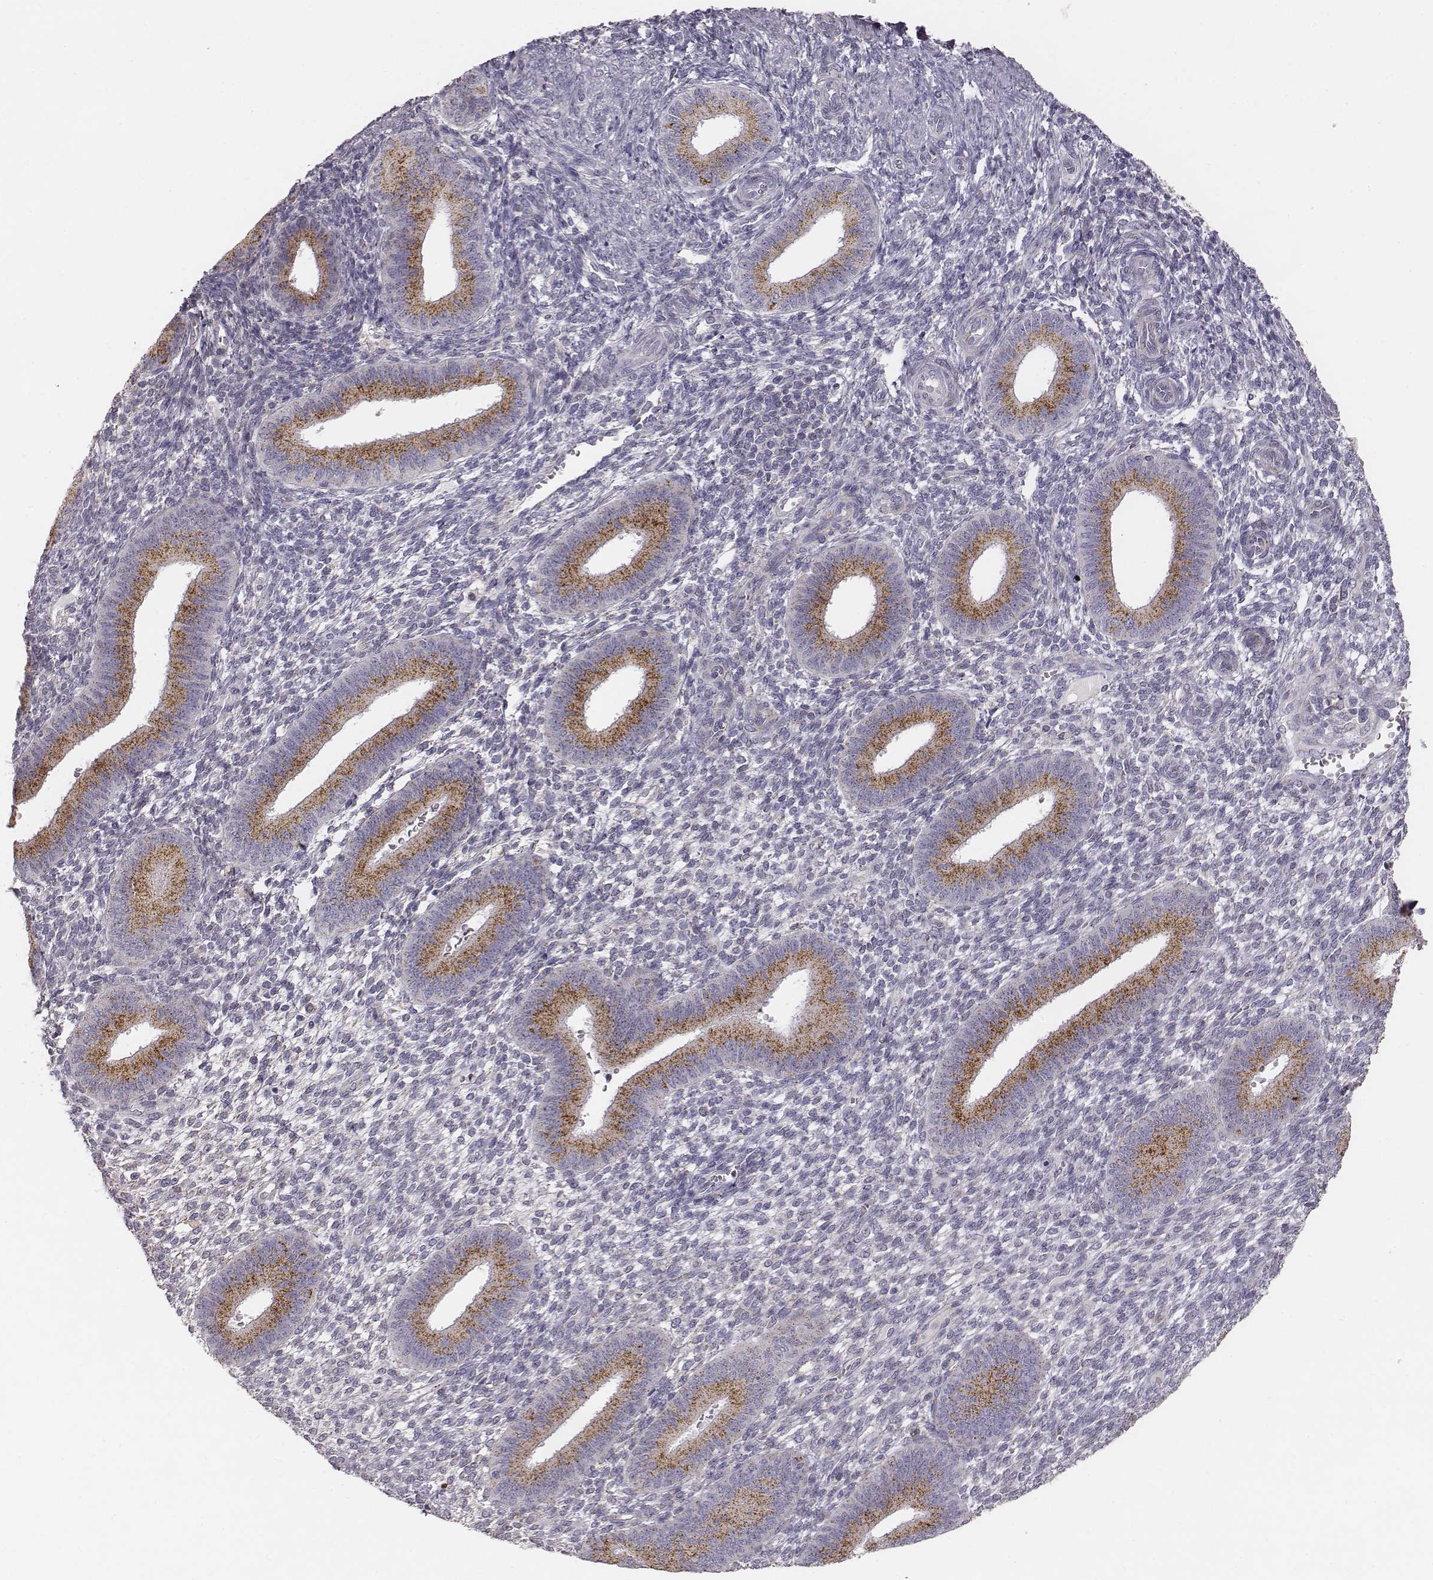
{"staining": {"intensity": "negative", "quantity": "none", "location": "none"}, "tissue": "endometrium", "cell_type": "Cells in endometrial stroma", "image_type": "normal", "snomed": [{"axis": "morphology", "description": "Normal tissue, NOS"}, {"axis": "topography", "description": "Endometrium"}], "caption": "DAB immunohistochemical staining of unremarkable endometrium demonstrates no significant staining in cells in endometrial stroma.", "gene": "ABCD3", "patient": {"sex": "female", "age": 39}}